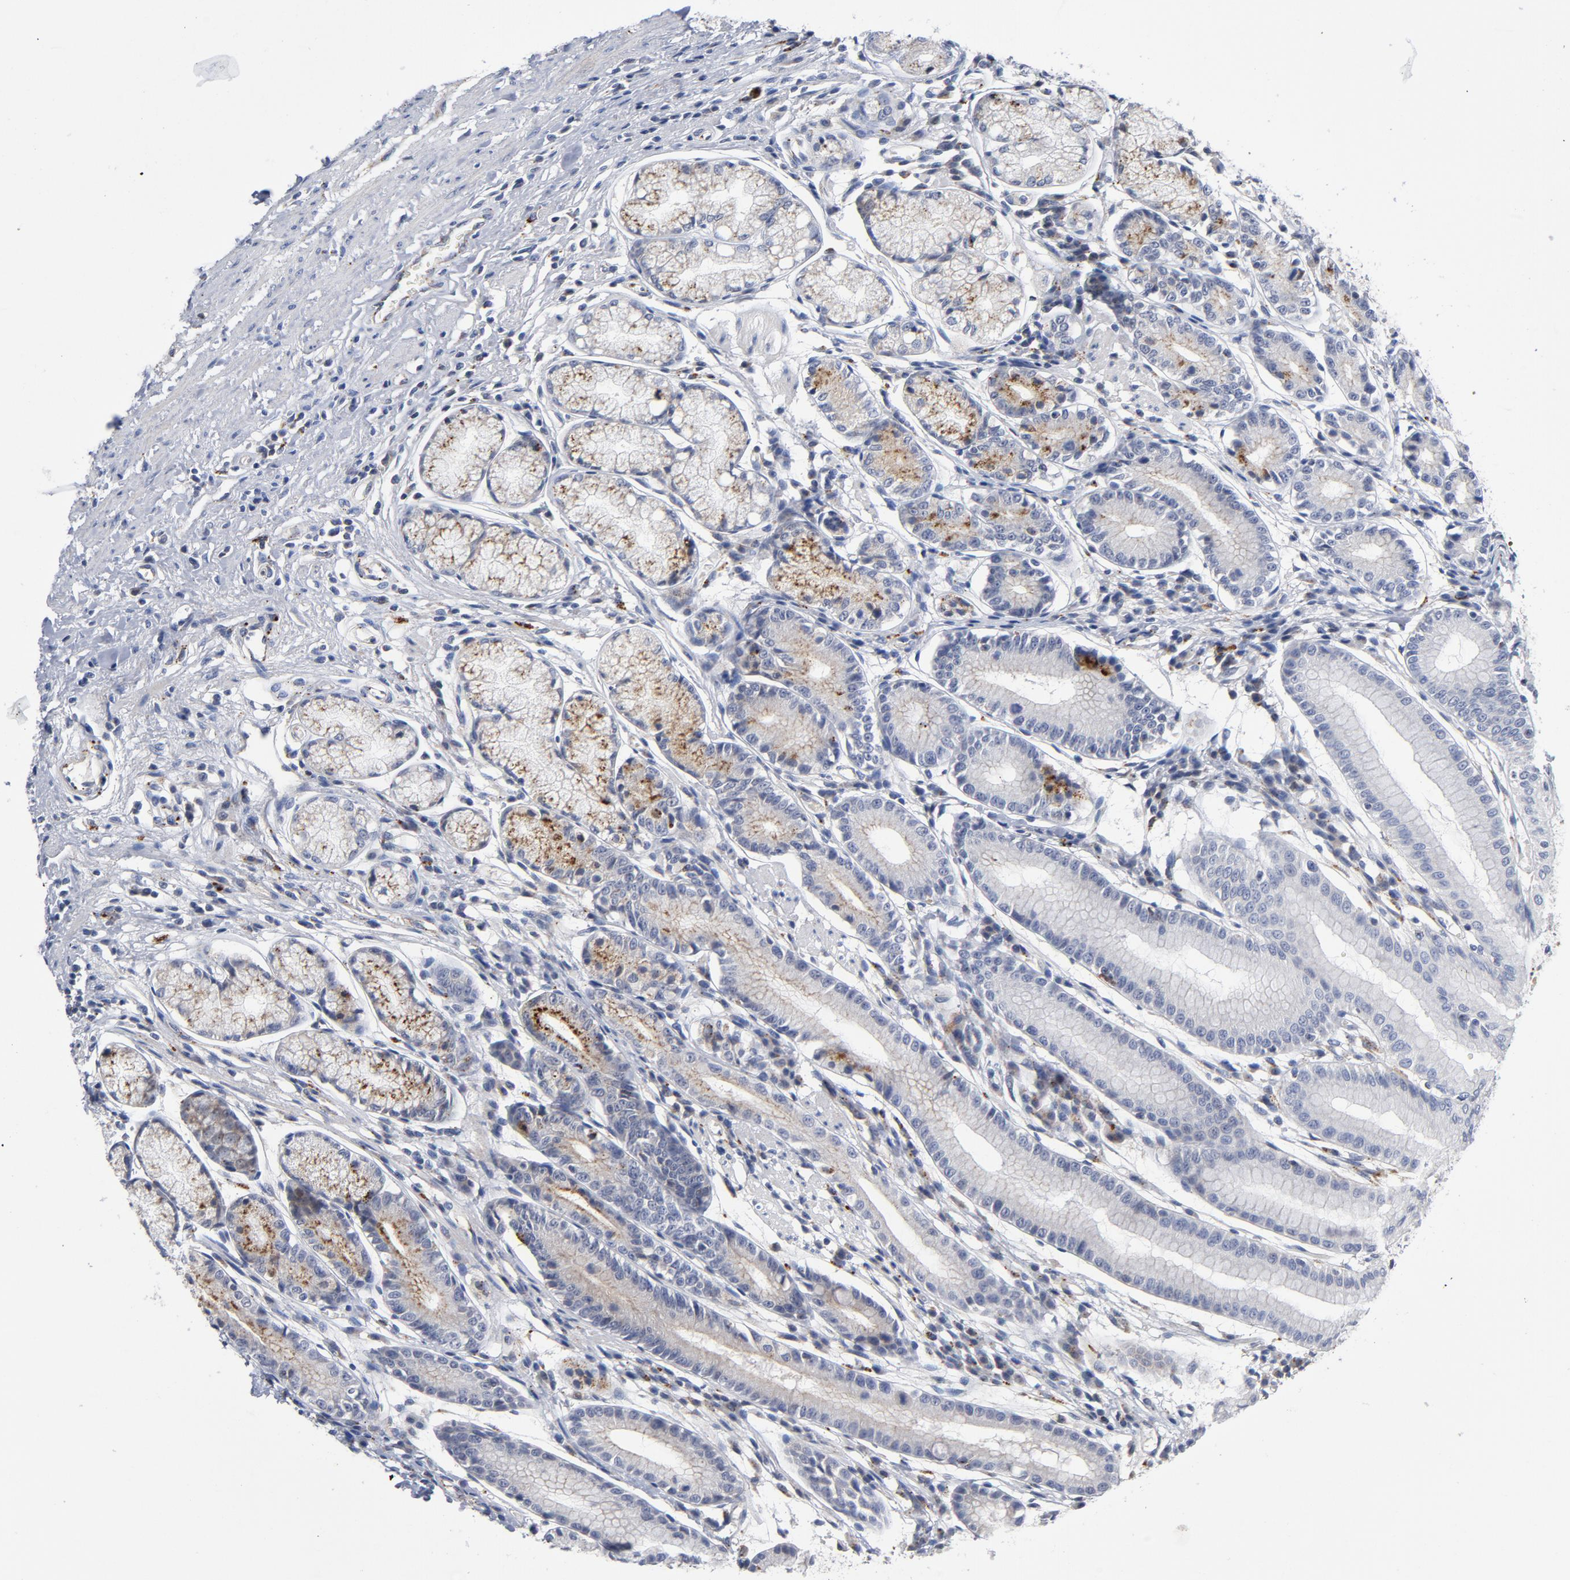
{"staining": {"intensity": "moderate", "quantity": "25%-75%", "location": "cytoplasmic/membranous"}, "tissue": "stomach", "cell_type": "Glandular cells", "image_type": "normal", "snomed": [{"axis": "morphology", "description": "Normal tissue, NOS"}, {"axis": "morphology", "description": "Inflammation, NOS"}, {"axis": "topography", "description": "Stomach, lower"}], "caption": "An immunohistochemistry image of benign tissue is shown. Protein staining in brown labels moderate cytoplasmic/membranous positivity in stomach within glandular cells.", "gene": "AKT2", "patient": {"sex": "male", "age": 59}}